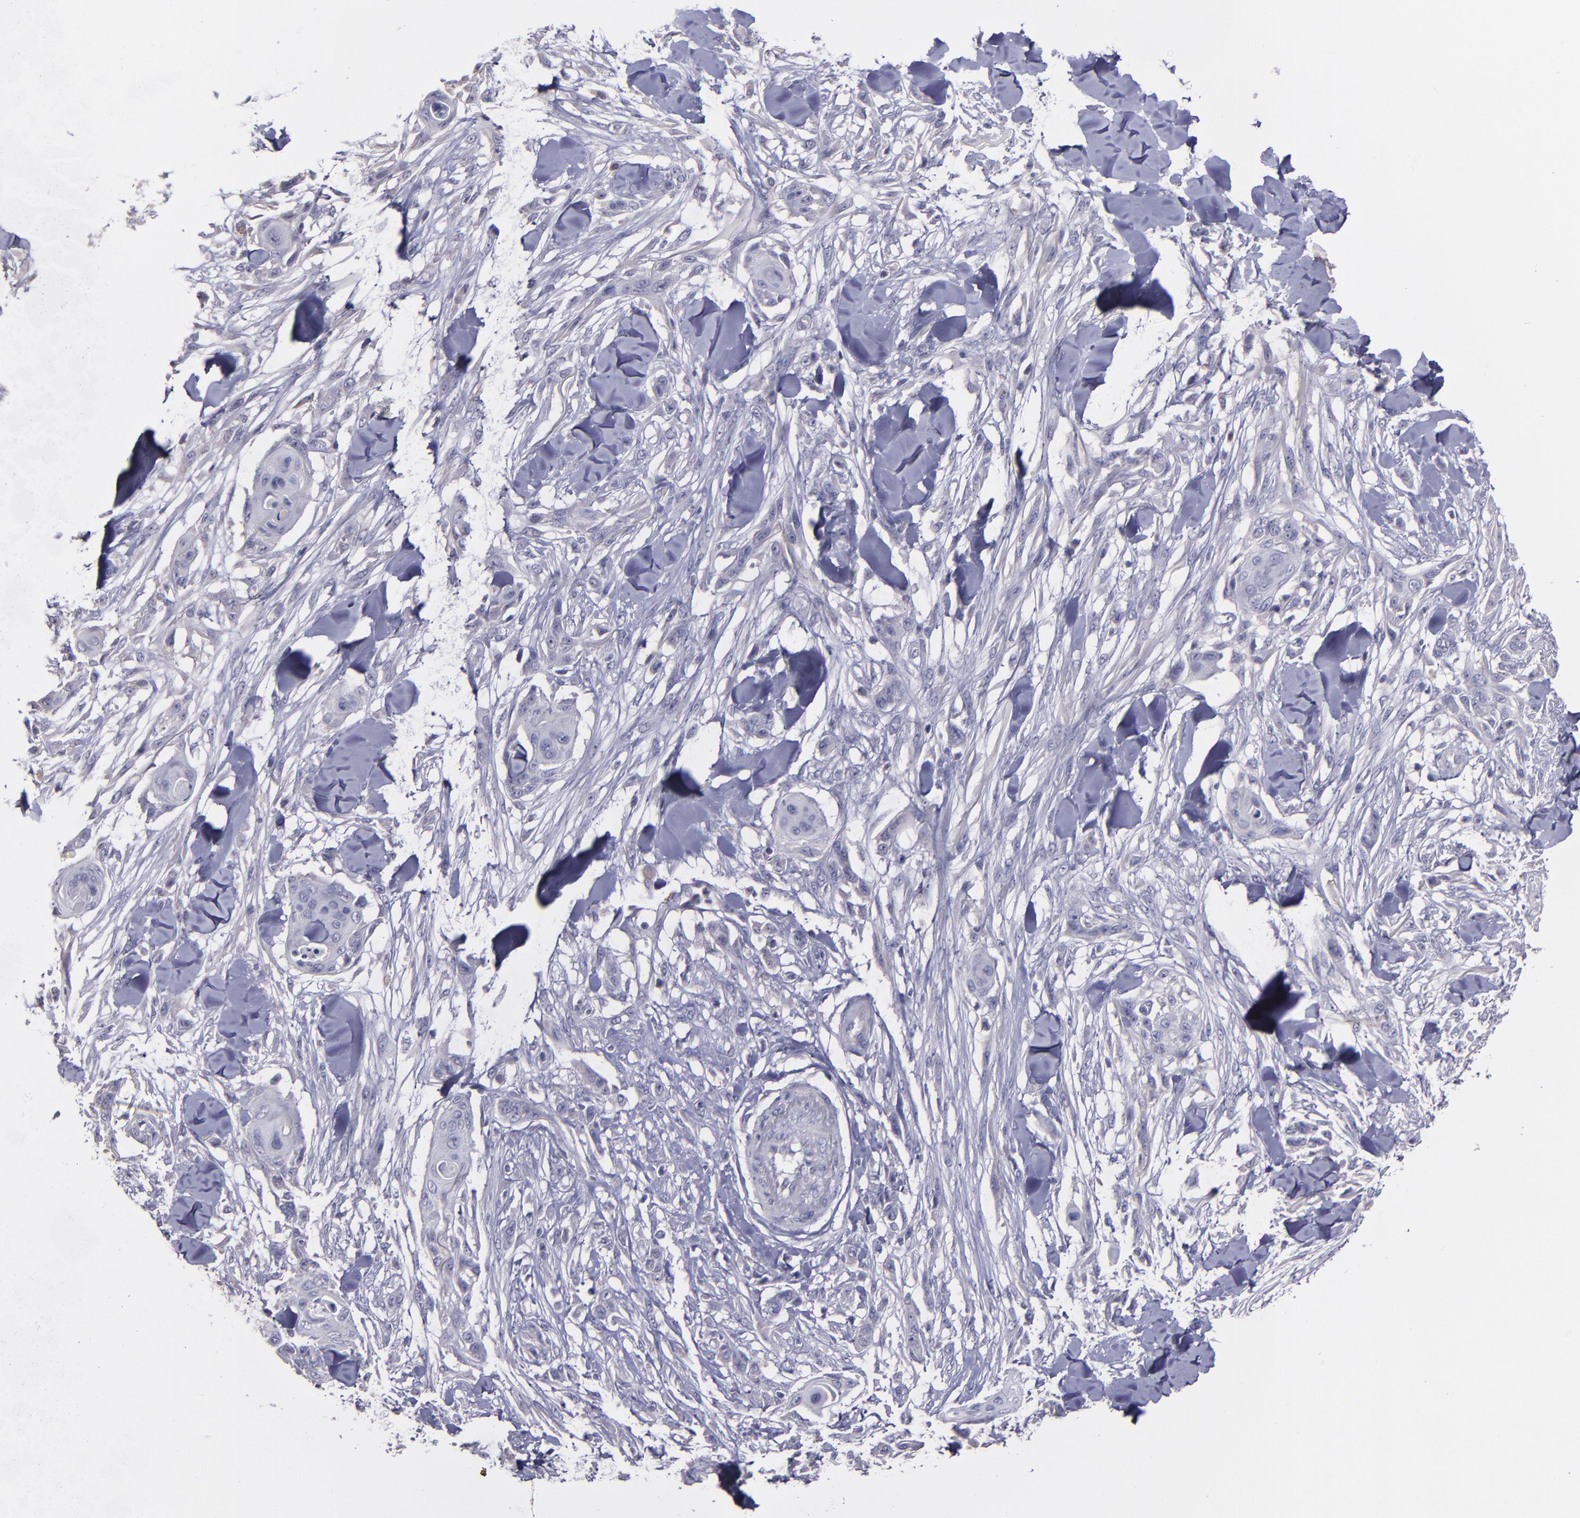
{"staining": {"intensity": "negative", "quantity": "none", "location": "none"}, "tissue": "skin cancer", "cell_type": "Tumor cells", "image_type": "cancer", "snomed": [{"axis": "morphology", "description": "Squamous cell carcinoma, NOS"}, {"axis": "topography", "description": "Skin"}], "caption": "Immunohistochemistry (IHC) photomicrograph of skin cancer stained for a protein (brown), which exhibits no staining in tumor cells.", "gene": "MASP1", "patient": {"sex": "female", "age": 59}}